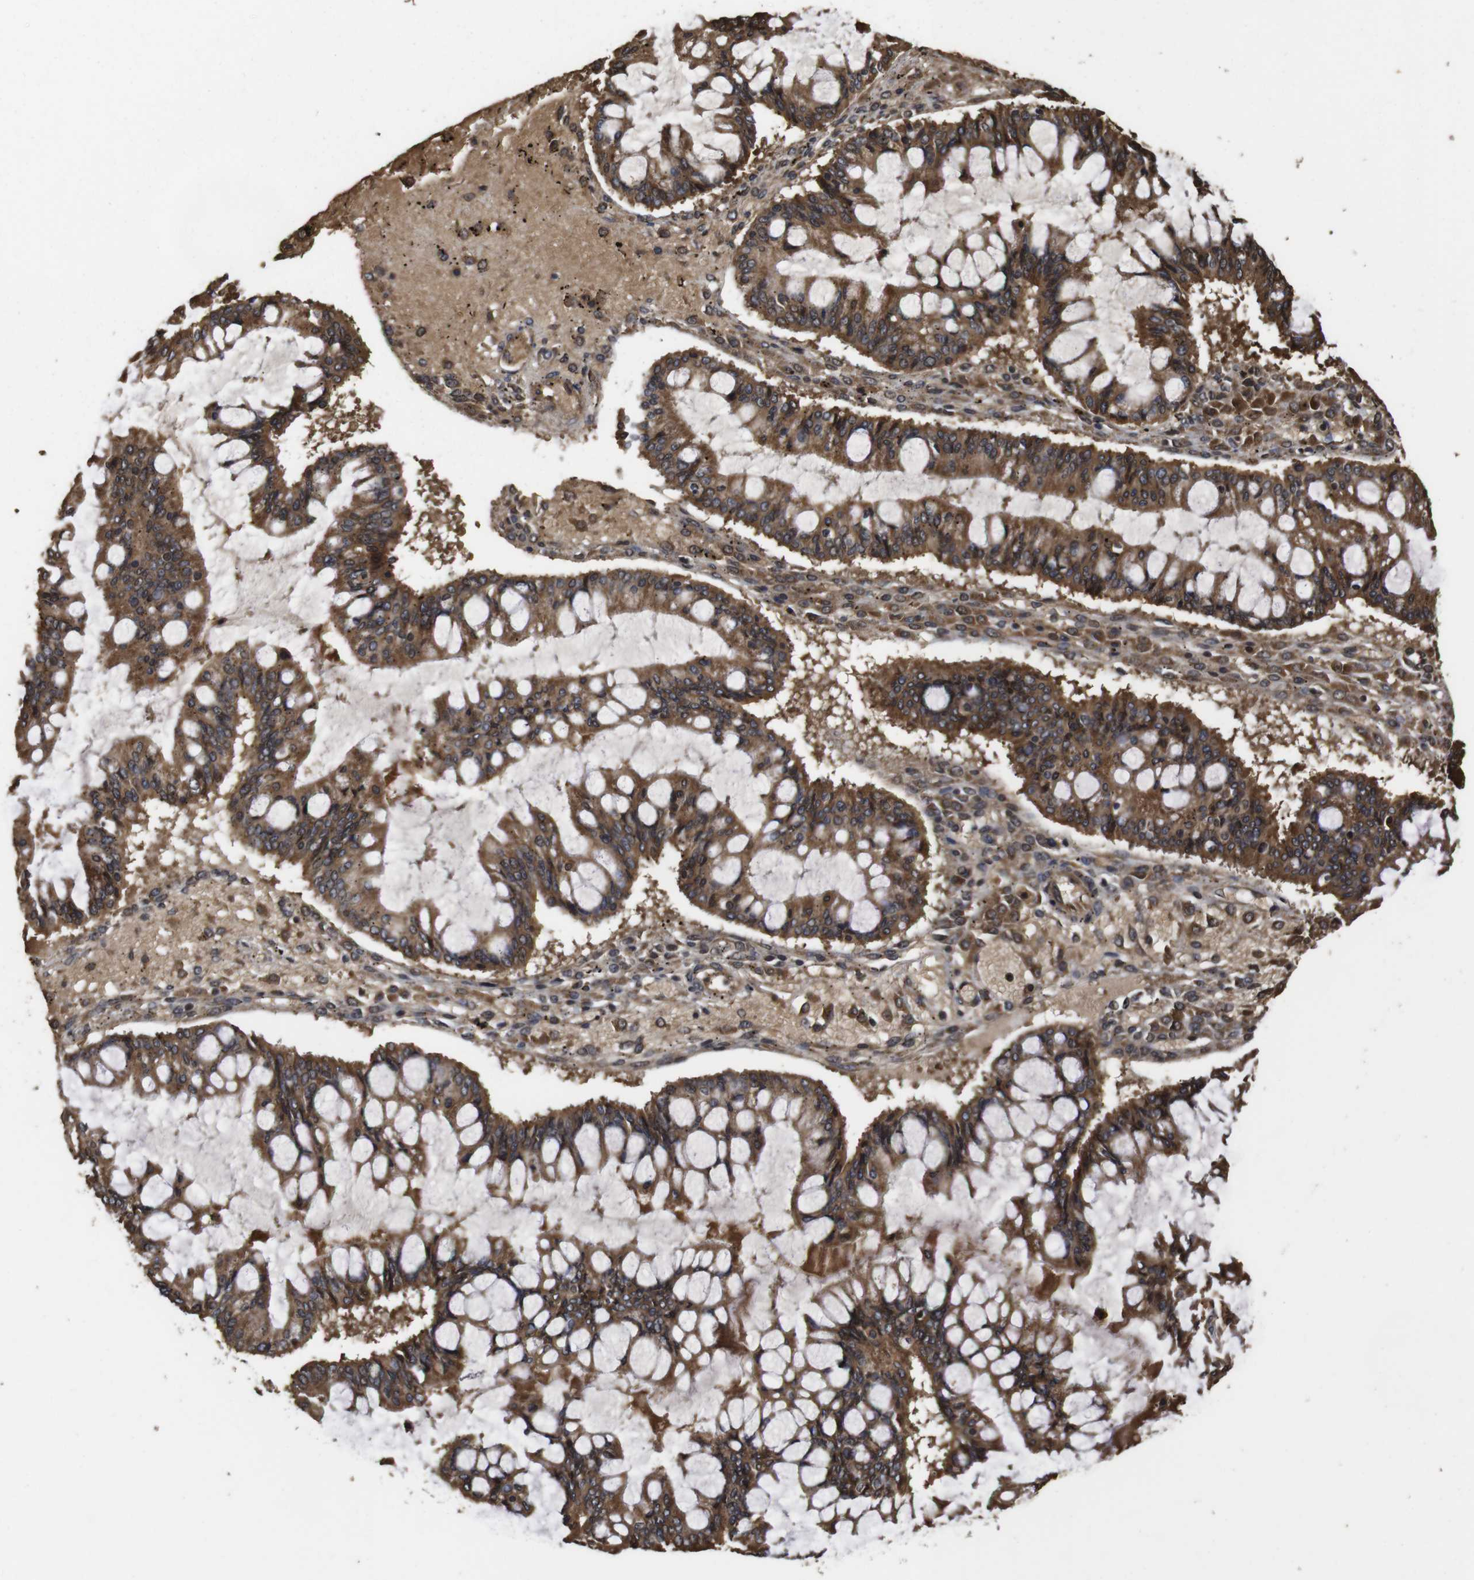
{"staining": {"intensity": "strong", "quantity": ">75%", "location": "cytoplasmic/membranous"}, "tissue": "ovarian cancer", "cell_type": "Tumor cells", "image_type": "cancer", "snomed": [{"axis": "morphology", "description": "Cystadenocarcinoma, mucinous, NOS"}, {"axis": "topography", "description": "Ovary"}], "caption": "Tumor cells reveal strong cytoplasmic/membranous expression in approximately >75% of cells in ovarian cancer.", "gene": "PTPN14", "patient": {"sex": "female", "age": 73}}